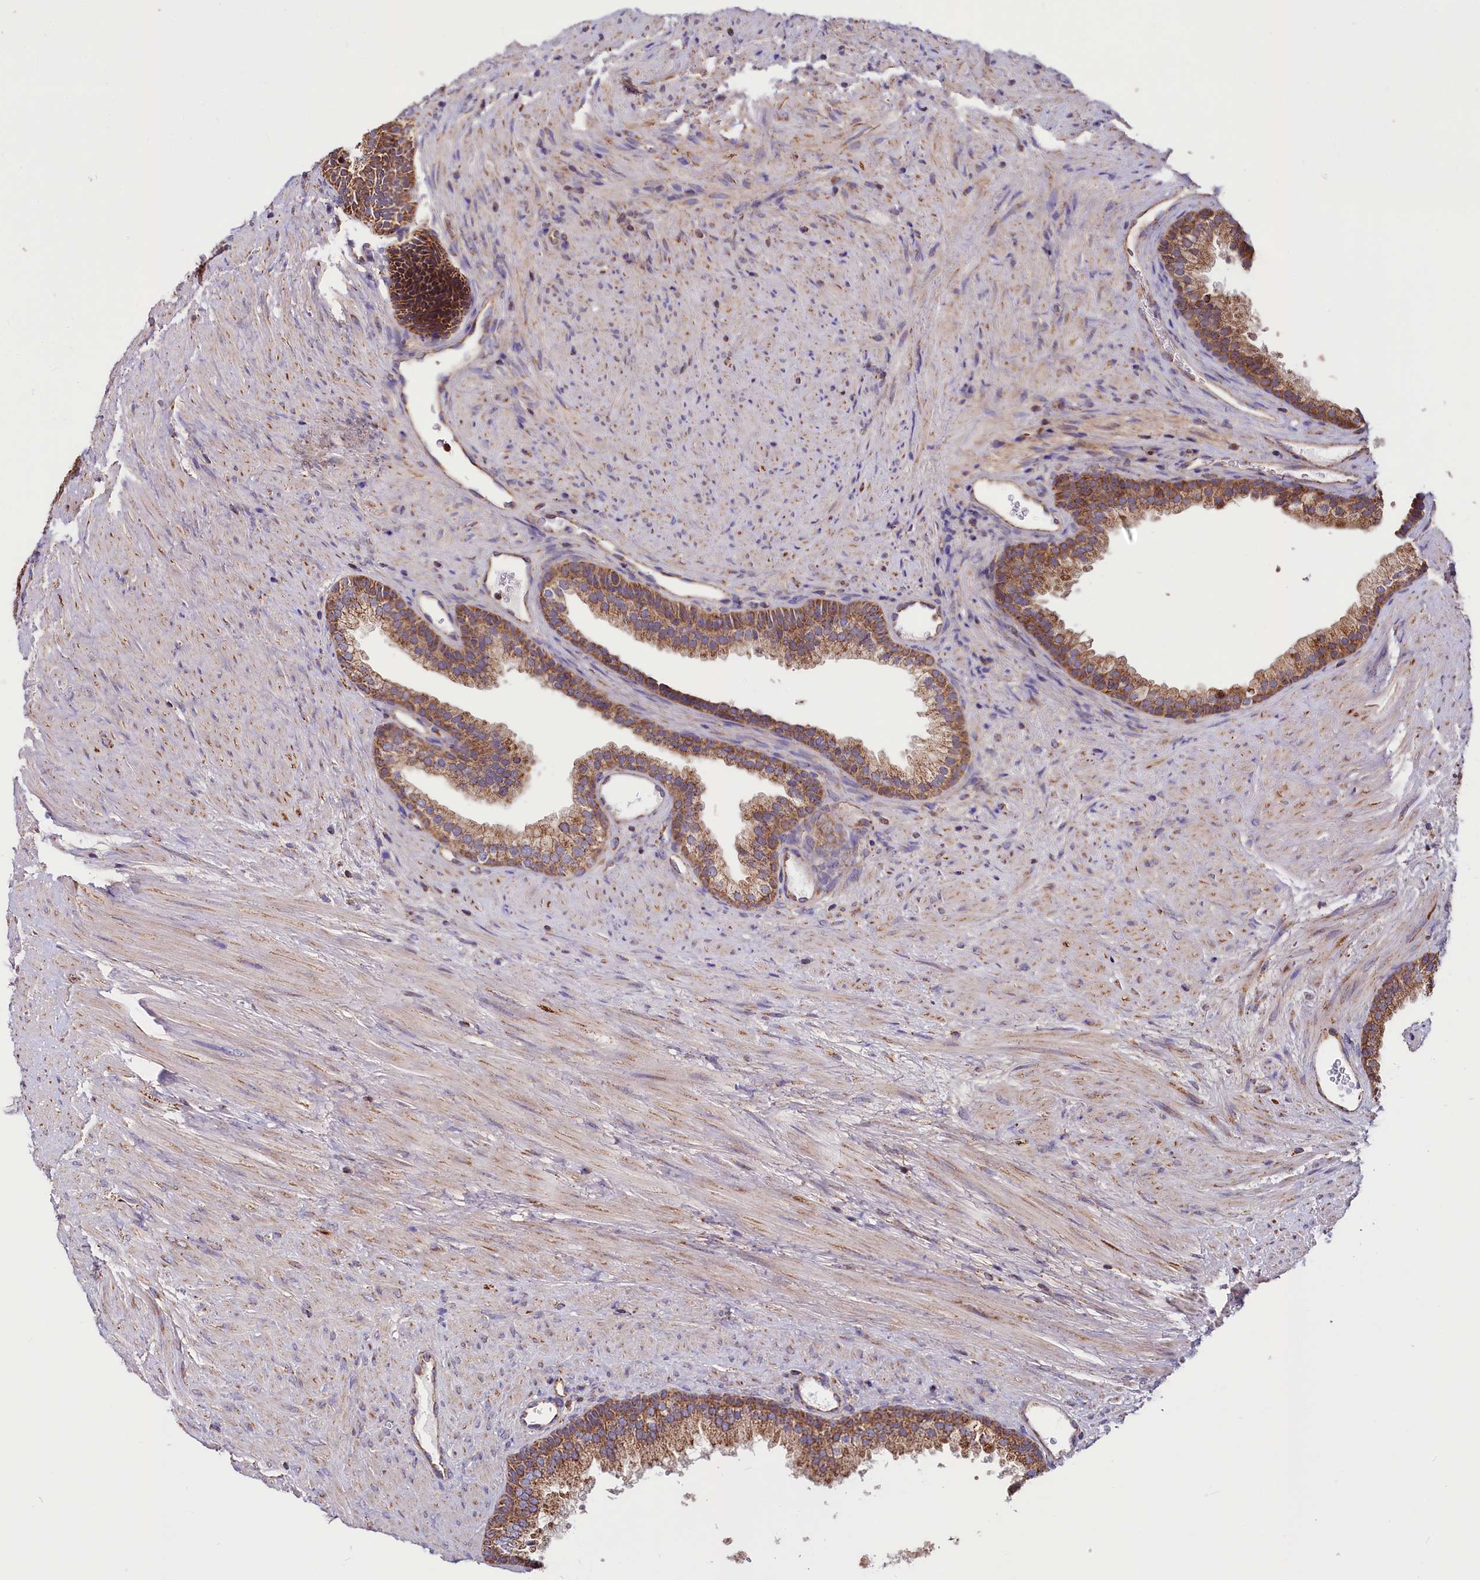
{"staining": {"intensity": "strong", "quantity": ">75%", "location": "cytoplasmic/membranous"}, "tissue": "prostate", "cell_type": "Glandular cells", "image_type": "normal", "snomed": [{"axis": "morphology", "description": "Normal tissue, NOS"}, {"axis": "topography", "description": "Prostate"}], "caption": "Prostate stained for a protein exhibits strong cytoplasmic/membranous positivity in glandular cells. (Stains: DAB (3,3'-diaminobenzidine) in brown, nuclei in blue, Microscopy: brightfield microscopy at high magnification).", "gene": "NUDT15", "patient": {"sex": "male", "age": 76}}